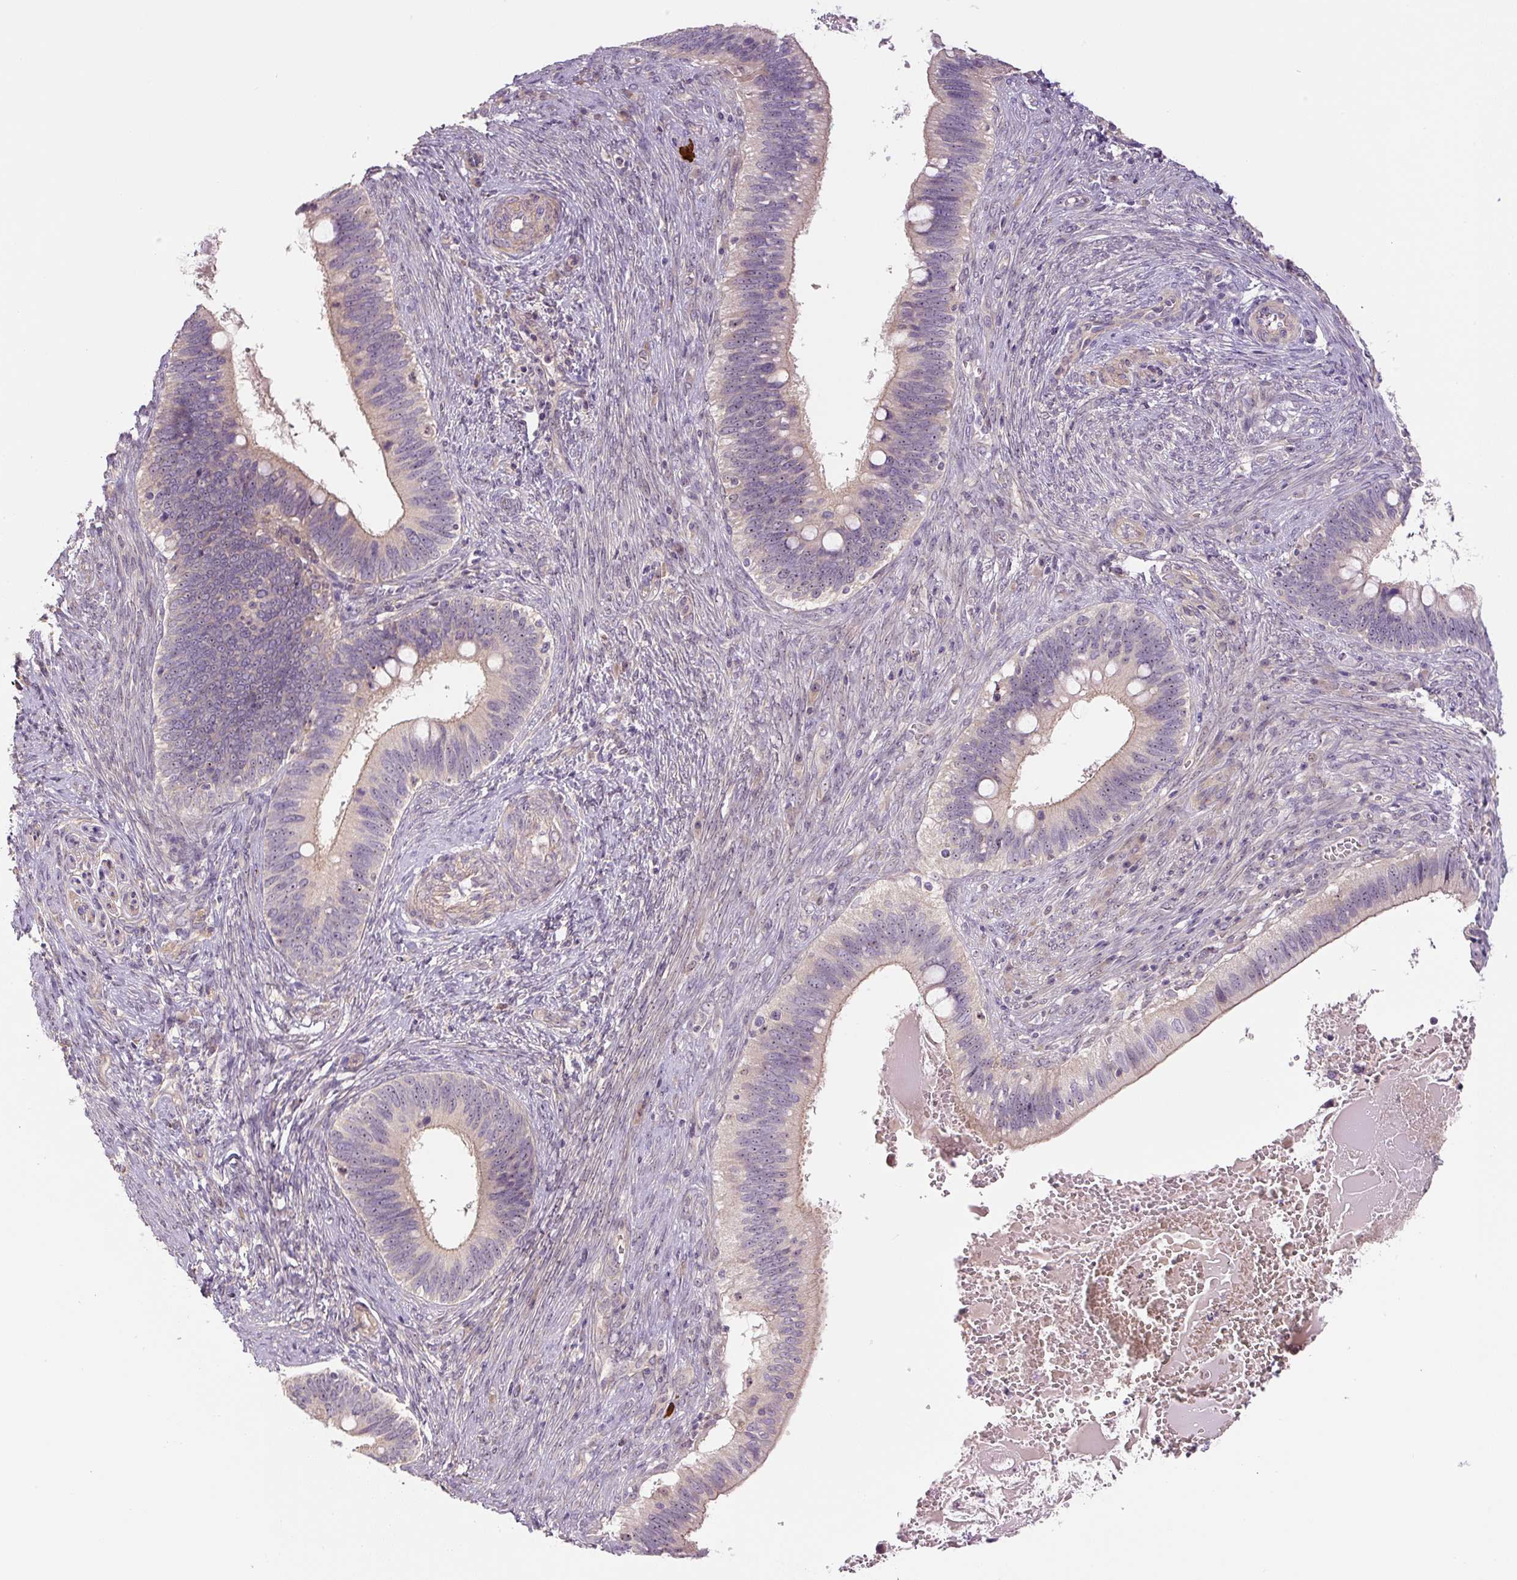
{"staining": {"intensity": "weak", "quantity": "25%-75%", "location": "cytoplasmic/membranous,nuclear"}, "tissue": "cervical cancer", "cell_type": "Tumor cells", "image_type": "cancer", "snomed": [{"axis": "morphology", "description": "Adenocarcinoma, NOS"}, {"axis": "topography", "description": "Cervix"}], "caption": "Cervical cancer was stained to show a protein in brown. There is low levels of weak cytoplasmic/membranous and nuclear expression in about 25%-75% of tumor cells.", "gene": "TMEM151B", "patient": {"sex": "female", "age": 42}}